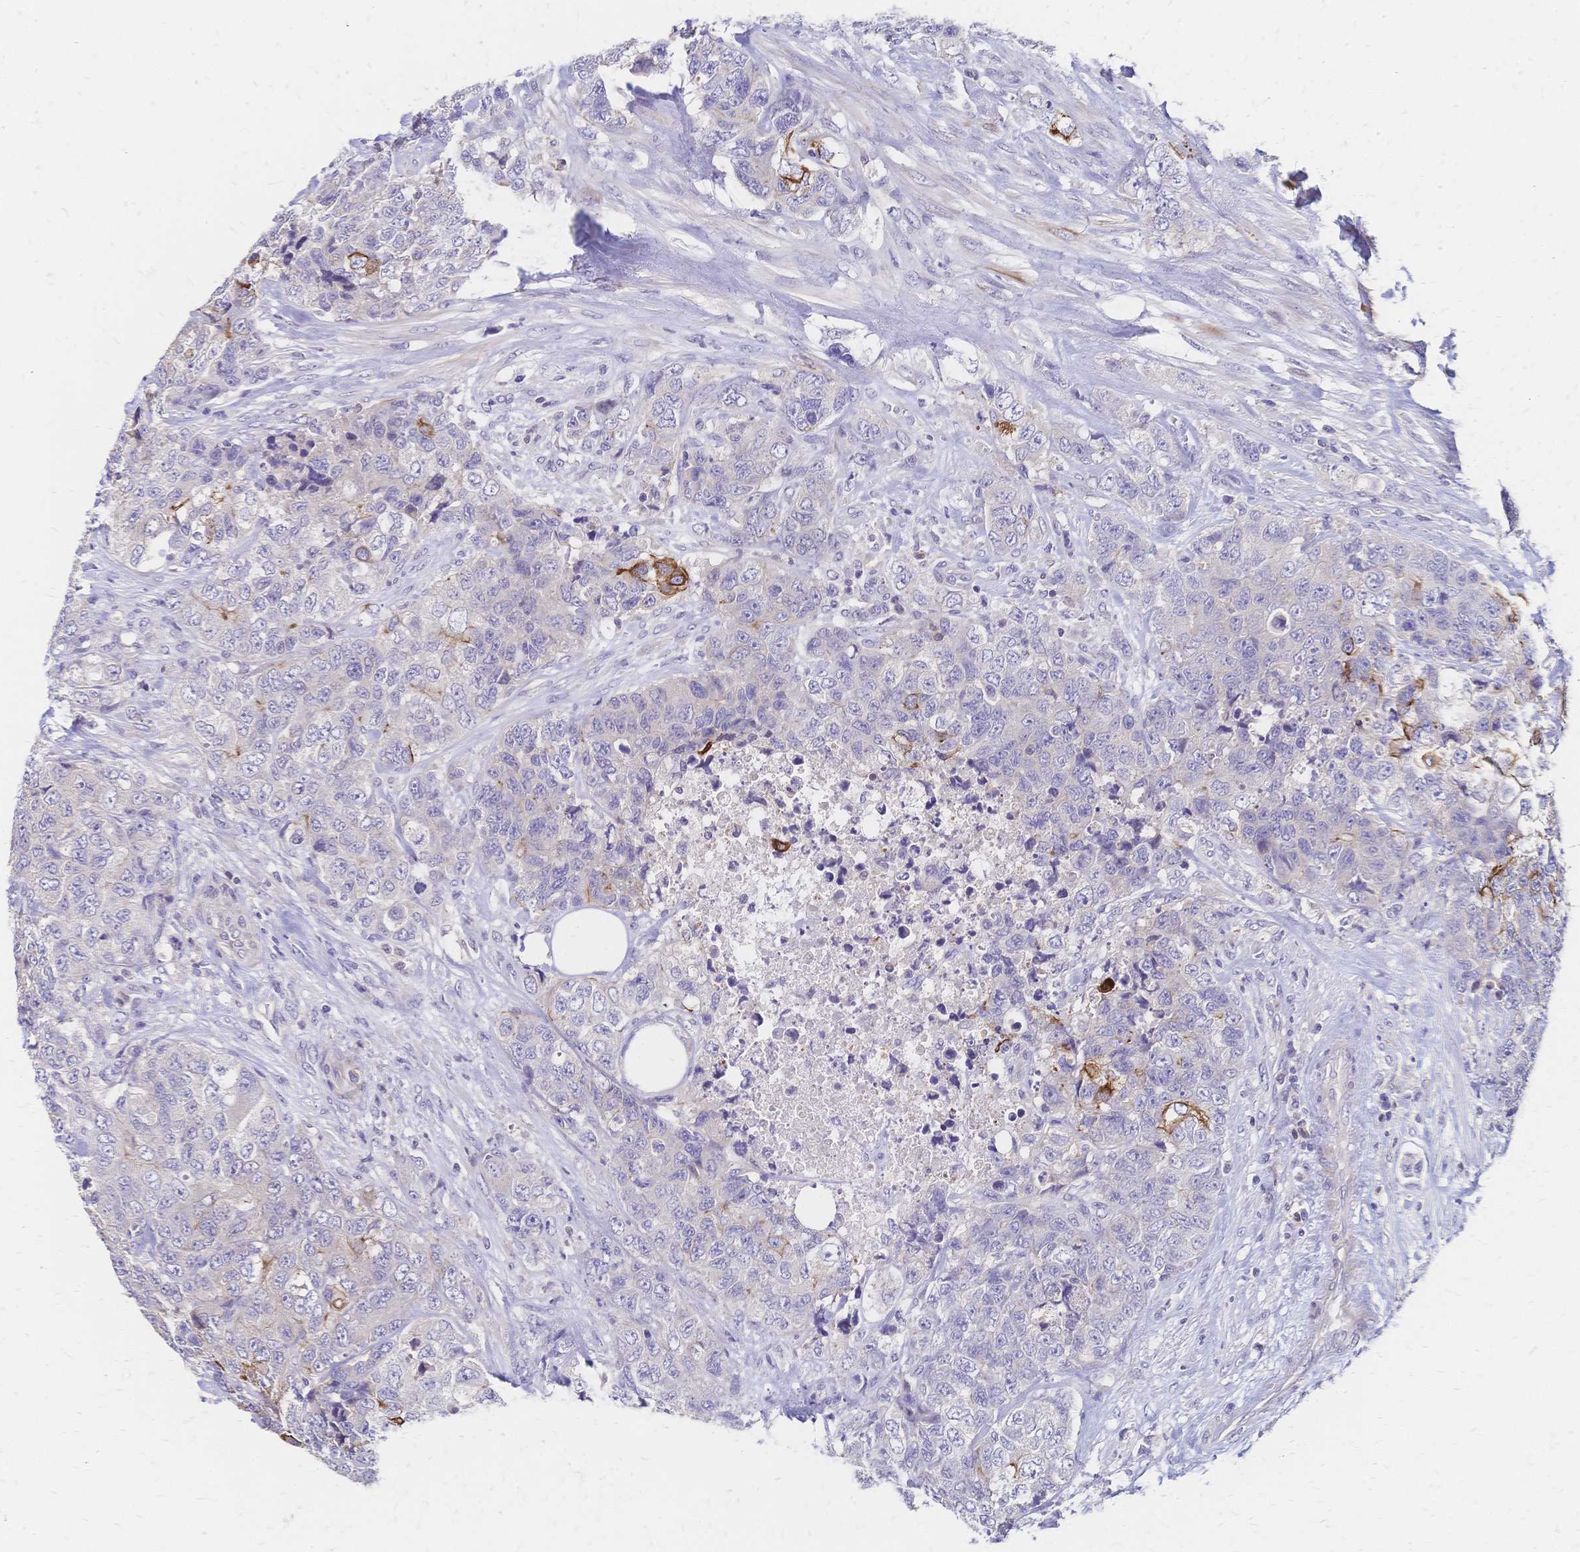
{"staining": {"intensity": "strong", "quantity": "<25%", "location": "cytoplasmic/membranous"}, "tissue": "urothelial cancer", "cell_type": "Tumor cells", "image_type": "cancer", "snomed": [{"axis": "morphology", "description": "Urothelial carcinoma, High grade"}, {"axis": "topography", "description": "Urinary bladder"}], "caption": "An image of urothelial carcinoma (high-grade) stained for a protein shows strong cytoplasmic/membranous brown staining in tumor cells.", "gene": "DTNB", "patient": {"sex": "female", "age": 78}}